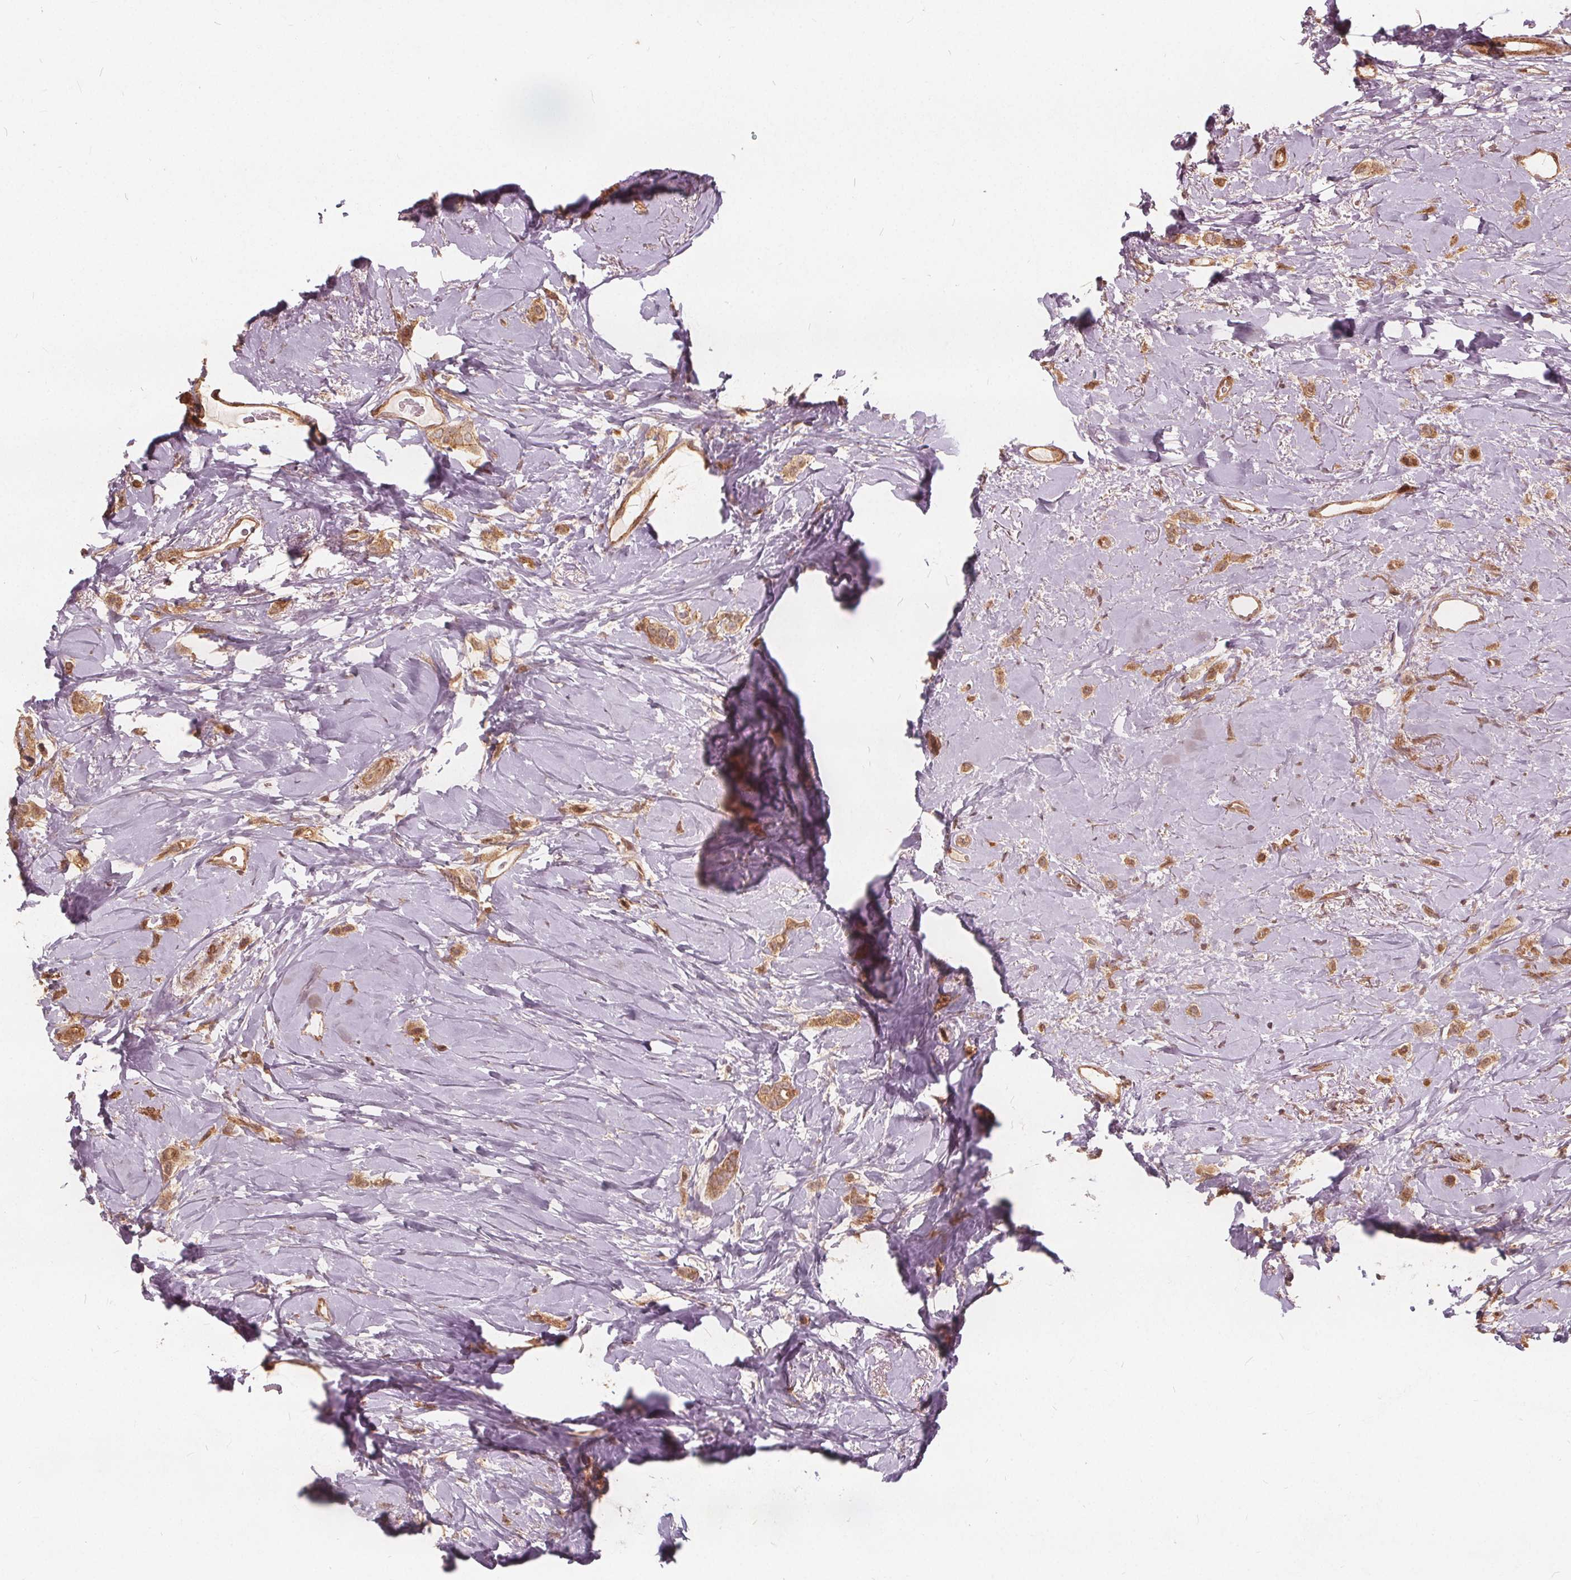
{"staining": {"intensity": "moderate", "quantity": ">75%", "location": "cytoplasmic/membranous"}, "tissue": "breast cancer", "cell_type": "Tumor cells", "image_type": "cancer", "snomed": [{"axis": "morphology", "description": "Lobular carcinoma"}, {"axis": "topography", "description": "Breast"}], "caption": "A brown stain shows moderate cytoplasmic/membranous staining of a protein in breast cancer (lobular carcinoma) tumor cells. The staining was performed using DAB (3,3'-diaminobenzidine) to visualize the protein expression in brown, while the nuclei were stained in blue with hematoxylin (Magnification: 20x).", "gene": "PPP1CB", "patient": {"sex": "female", "age": 66}}